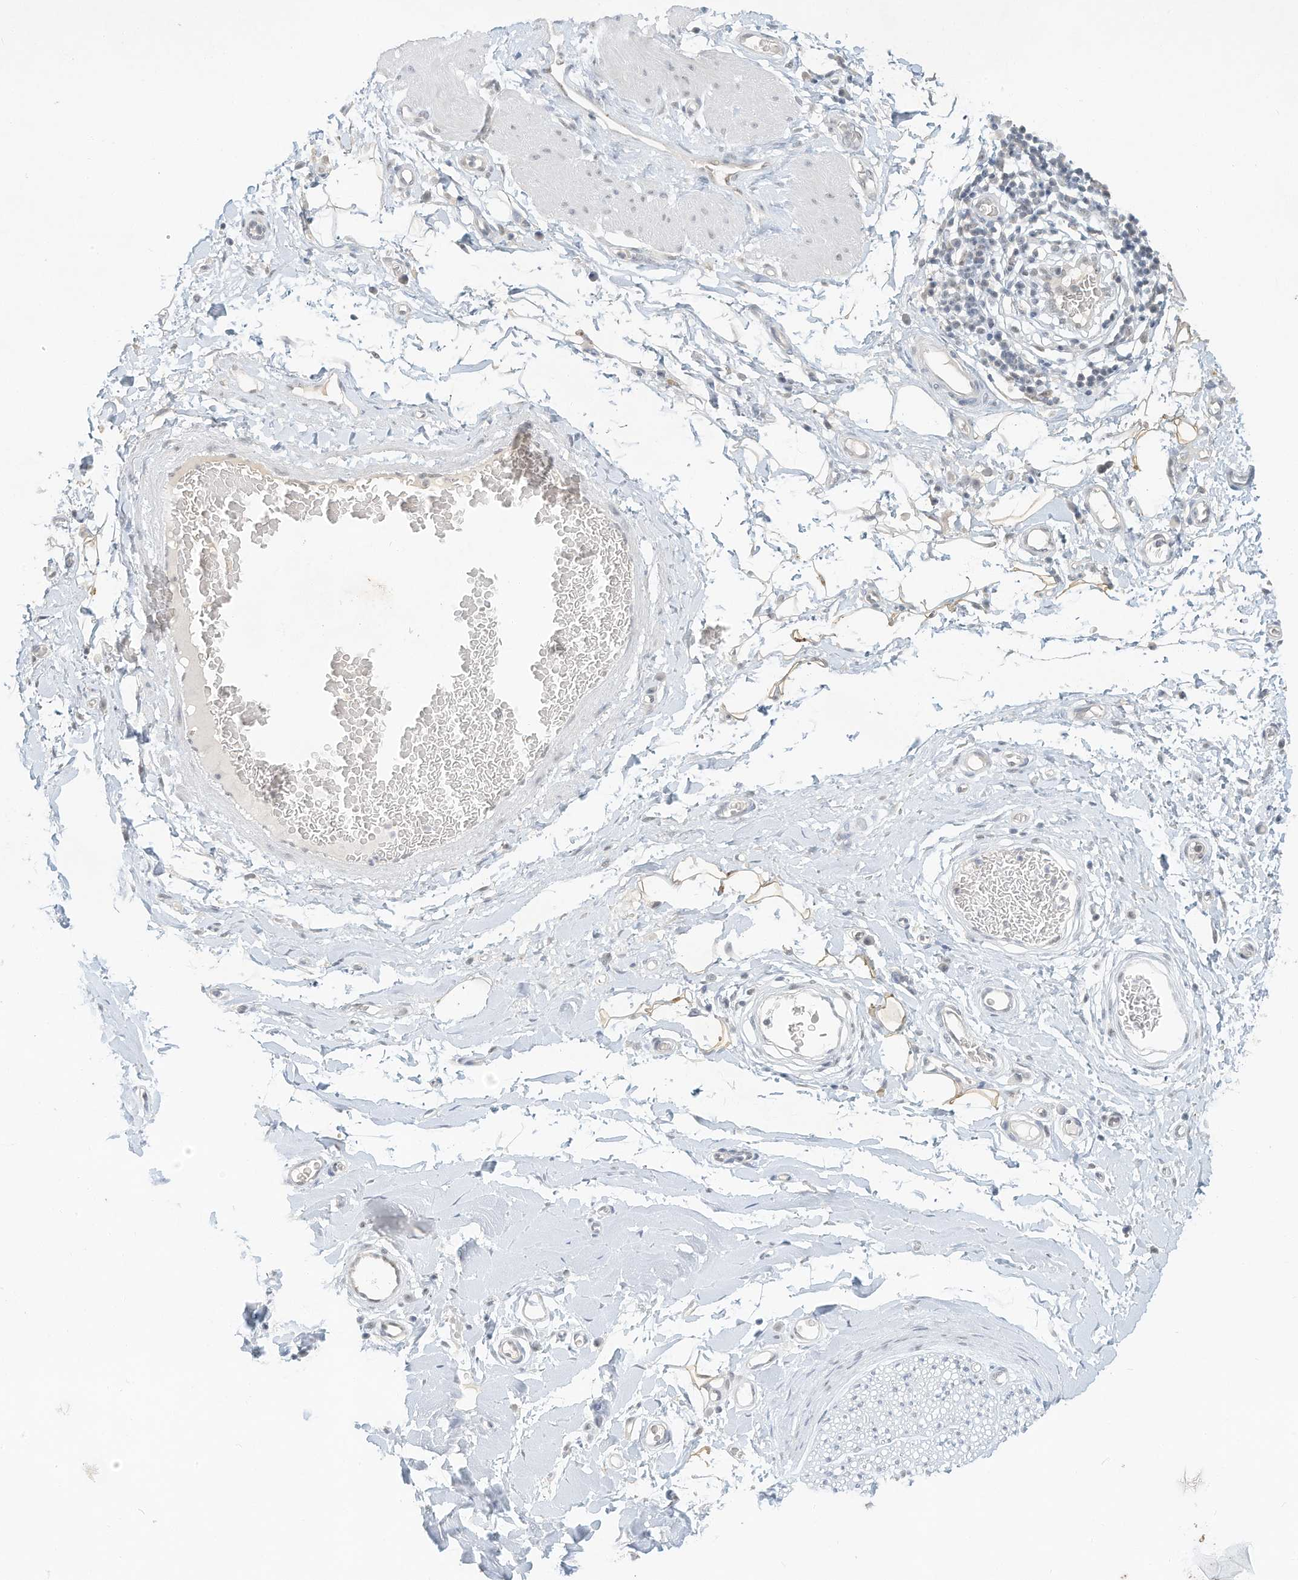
{"staining": {"intensity": "moderate", "quantity": "<25%", "location": "cytoplasmic/membranous"}, "tissue": "adipose tissue", "cell_type": "Adipocytes", "image_type": "normal", "snomed": [{"axis": "morphology", "description": "Normal tissue, NOS"}, {"axis": "morphology", "description": "Adenocarcinoma, NOS"}, {"axis": "topography", "description": "Stomach, upper"}, {"axis": "topography", "description": "Peripheral nerve tissue"}], "caption": "Adipocytes display low levels of moderate cytoplasmic/membranous expression in about <25% of cells in normal adipose tissue.", "gene": "PGC", "patient": {"sex": "male", "age": 62}}